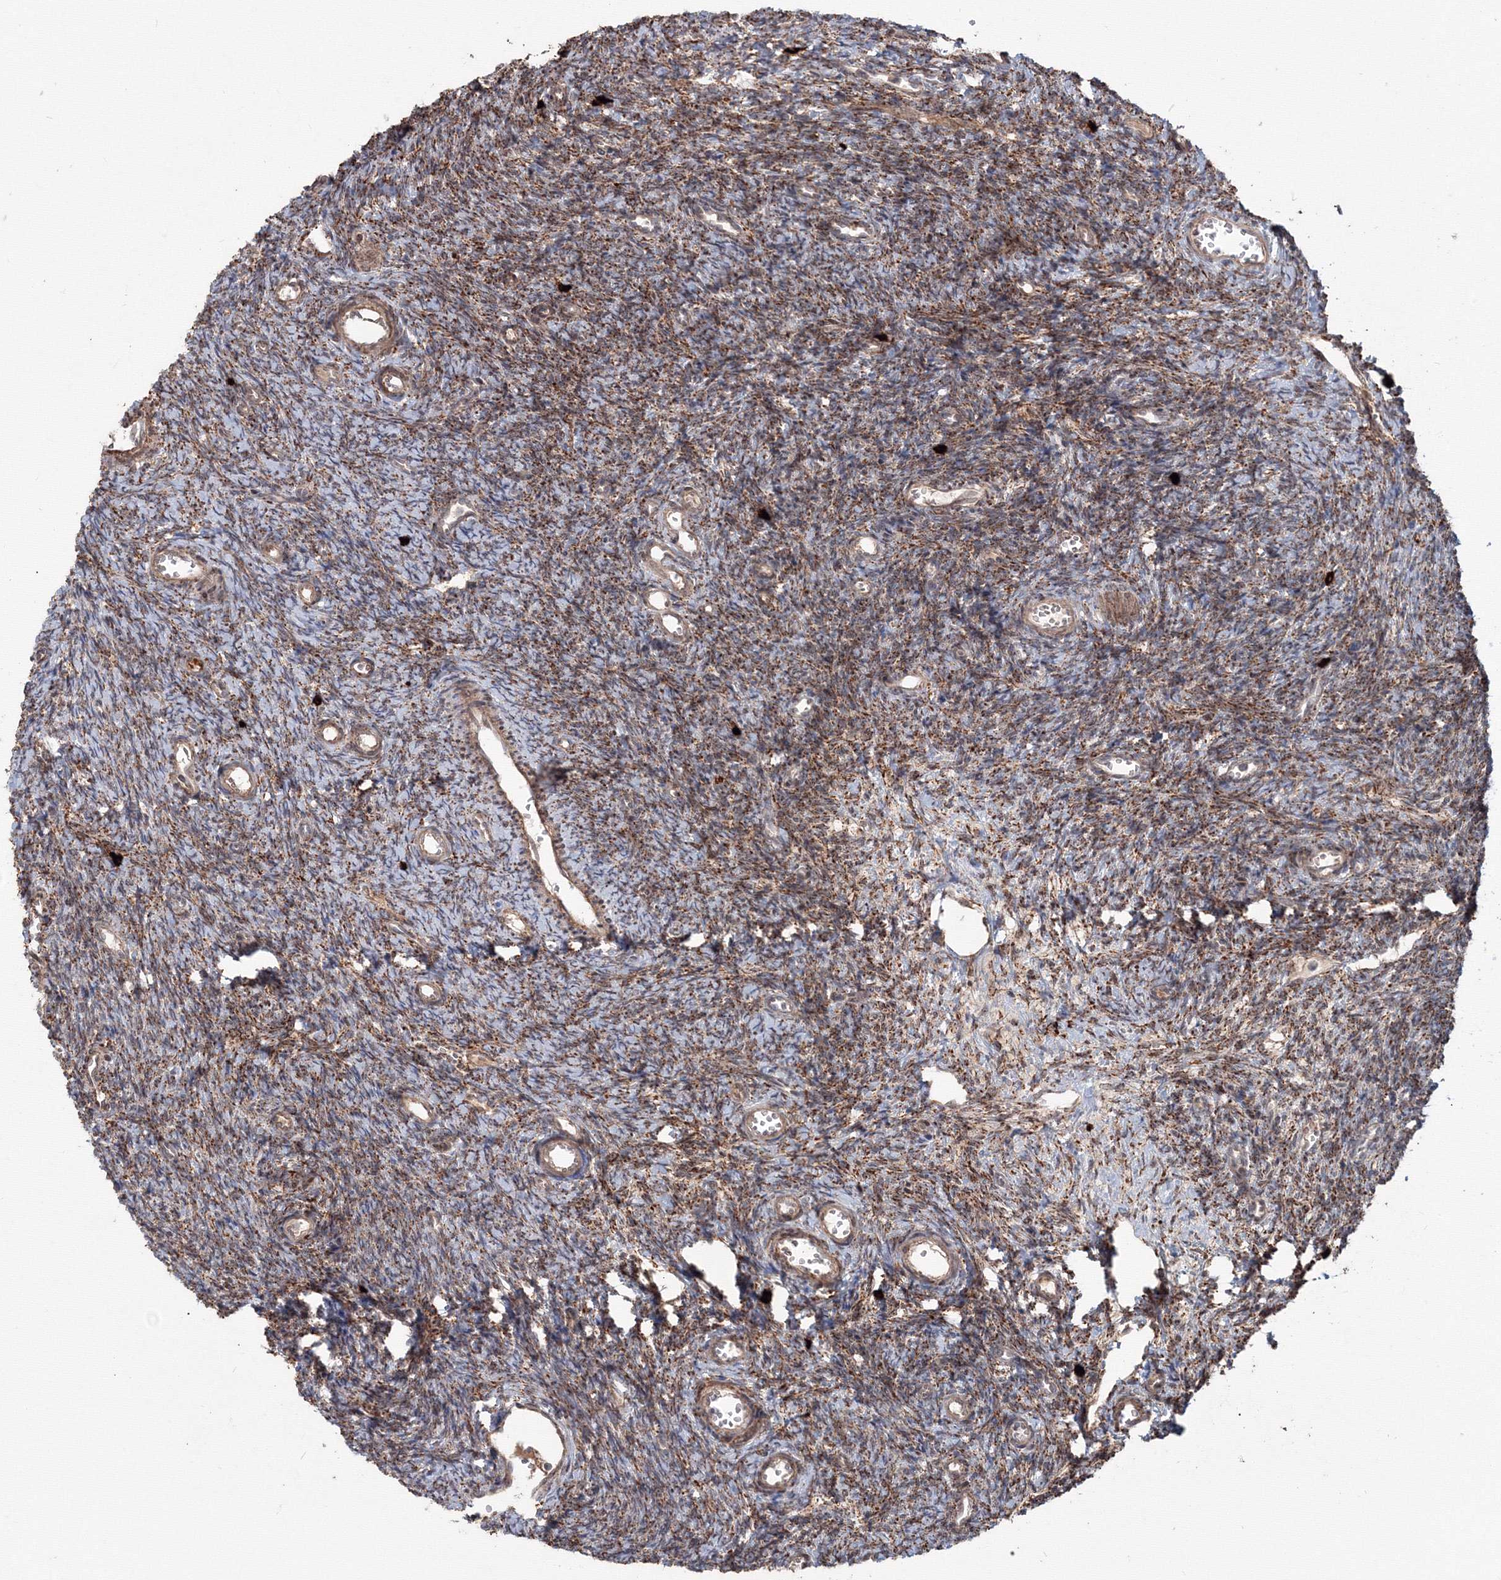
{"staining": {"intensity": "moderate", "quantity": ">75%", "location": "cytoplasmic/membranous"}, "tissue": "ovary", "cell_type": "Ovarian stroma cells", "image_type": "normal", "snomed": [{"axis": "morphology", "description": "Normal tissue, NOS"}, {"axis": "topography", "description": "Ovary"}], "caption": "Immunohistochemistry (IHC) (DAB) staining of normal human ovary exhibits moderate cytoplasmic/membranous protein positivity in approximately >75% of ovarian stroma cells. The staining is performed using DAB brown chromogen to label protein expression. The nuclei are counter-stained blue using hematoxylin.", "gene": "SH3PXD2A", "patient": {"sex": "female", "age": 39}}